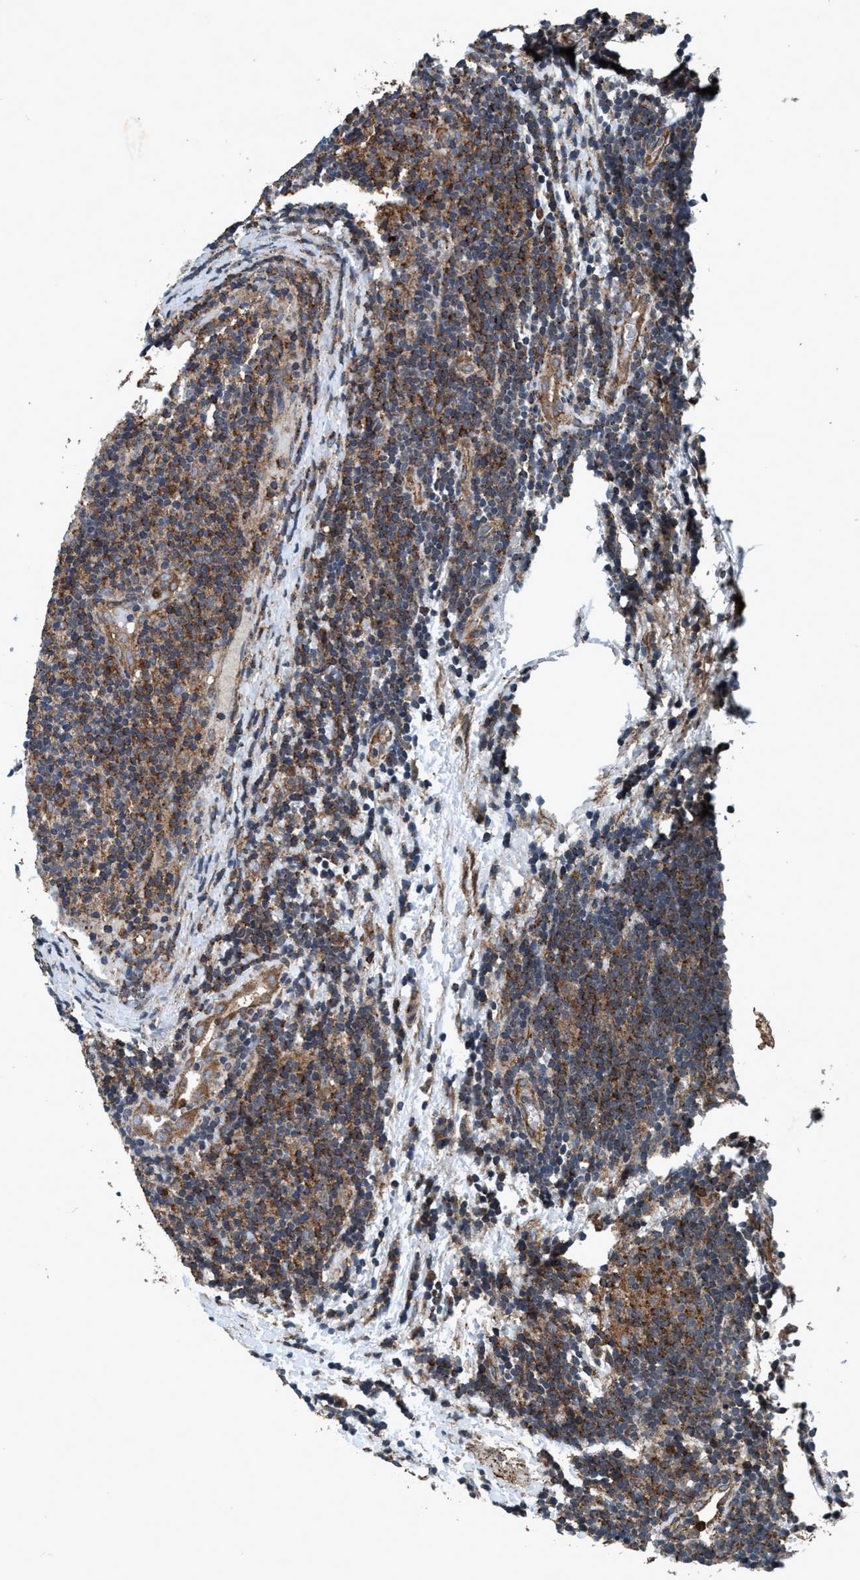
{"staining": {"intensity": "moderate", "quantity": ">75%", "location": "cytoplasmic/membranous"}, "tissue": "lymphoma", "cell_type": "Tumor cells", "image_type": "cancer", "snomed": [{"axis": "morphology", "description": "Malignant lymphoma, non-Hodgkin's type, Low grade"}, {"axis": "topography", "description": "Lymph node"}], "caption": "Immunohistochemical staining of human malignant lymphoma, non-Hodgkin's type (low-grade) exhibits medium levels of moderate cytoplasmic/membranous expression in about >75% of tumor cells. (DAB IHC, brown staining for protein, blue staining for nuclei).", "gene": "AKT1S1", "patient": {"sex": "male", "age": 83}}